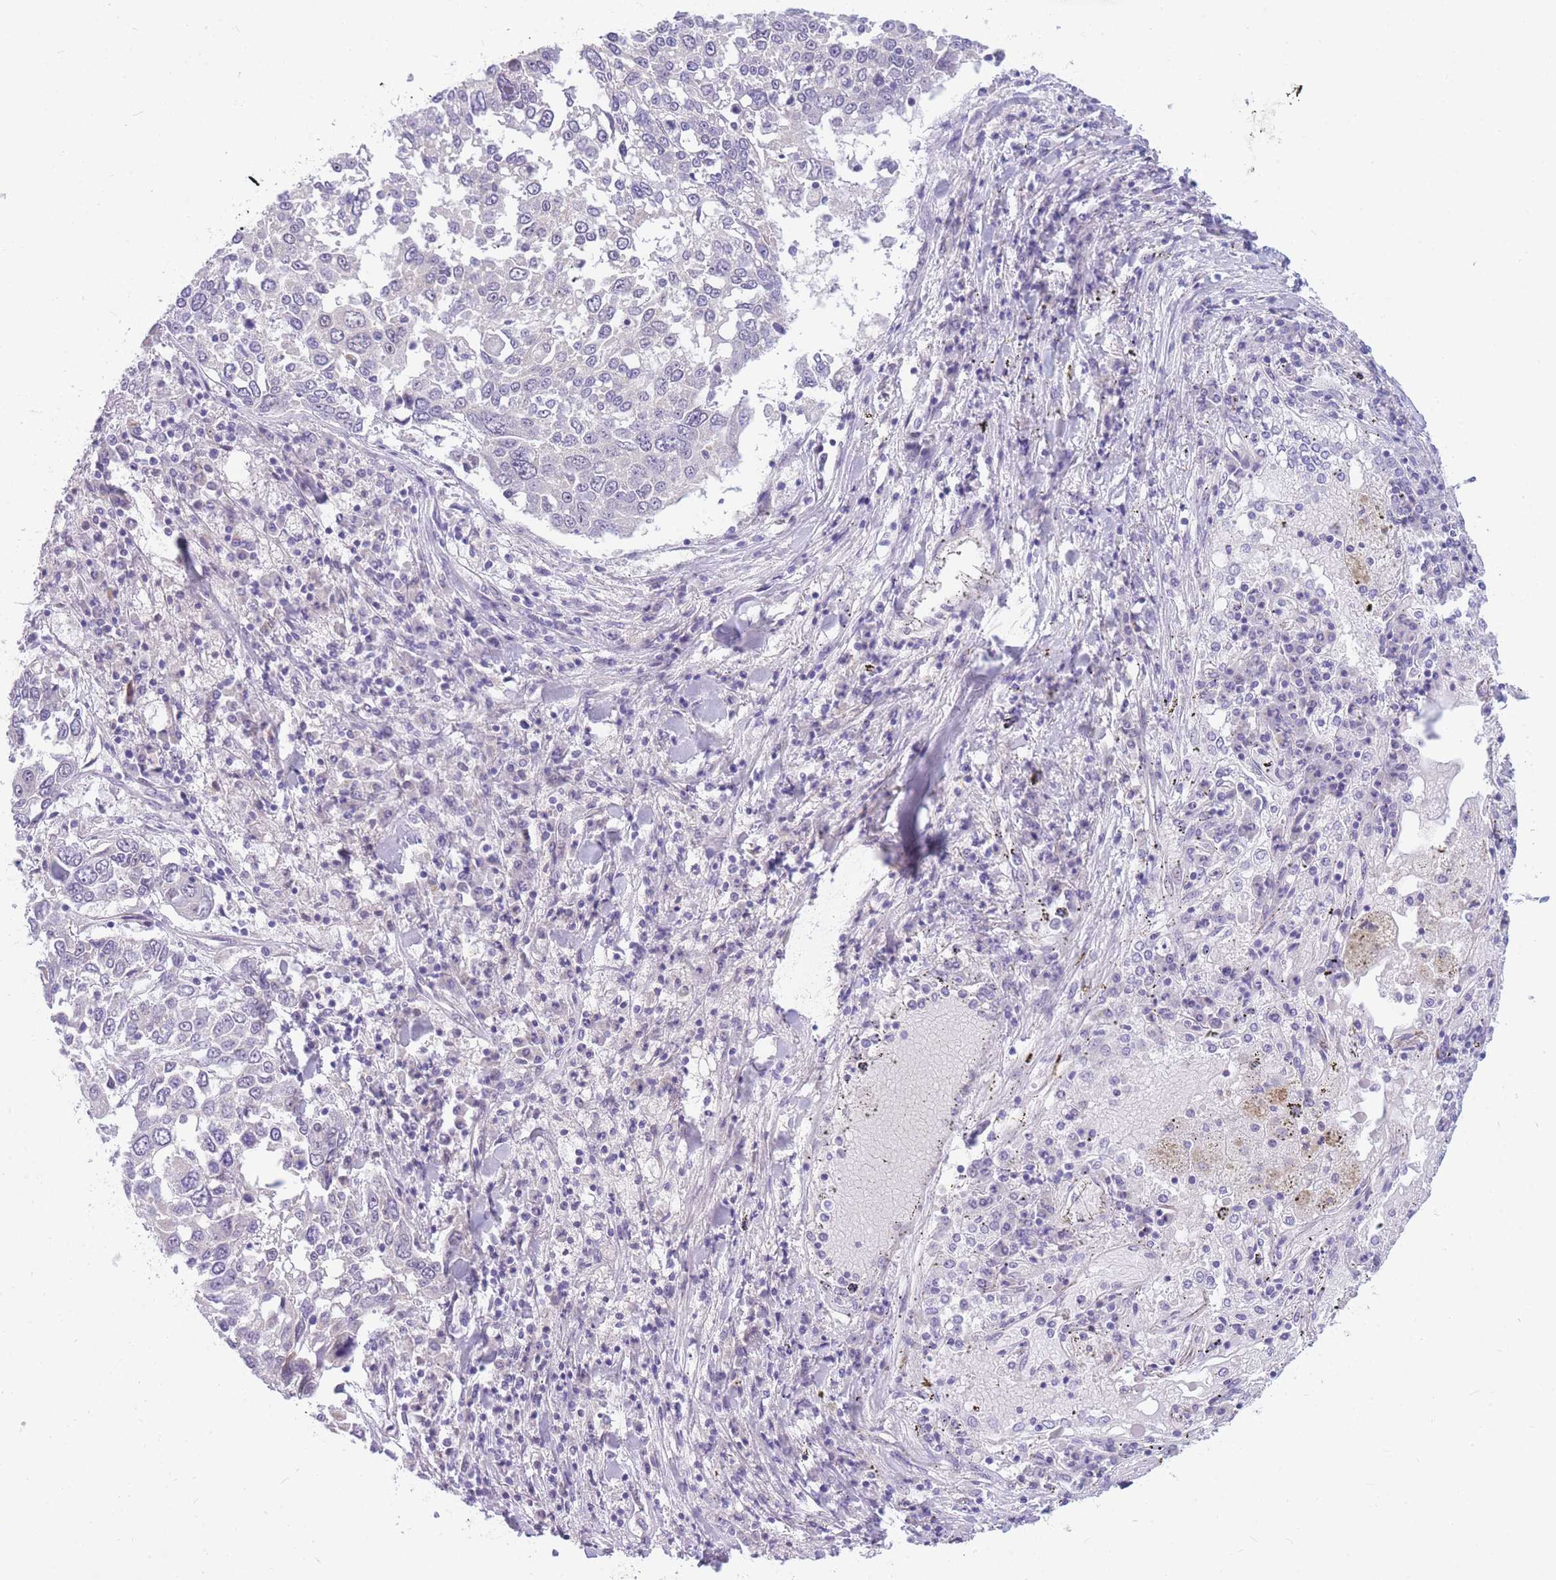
{"staining": {"intensity": "negative", "quantity": "none", "location": "none"}, "tissue": "lung cancer", "cell_type": "Tumor cells", "image_type": "cancer", "snomed": [{"axis": "morphology", "description": "Squamous cell carcinoma, NOS"}, {"axis": "topography", "description": "Lung"}], "caption": "IHC micrograph of neoplastic tissue: squamous cell carcinoma (lung) stained with DAB demonstrates no significant protein expression in tumor cells.", "gene": "DDX49", "patient": {"sex": "male", "age": 65}}